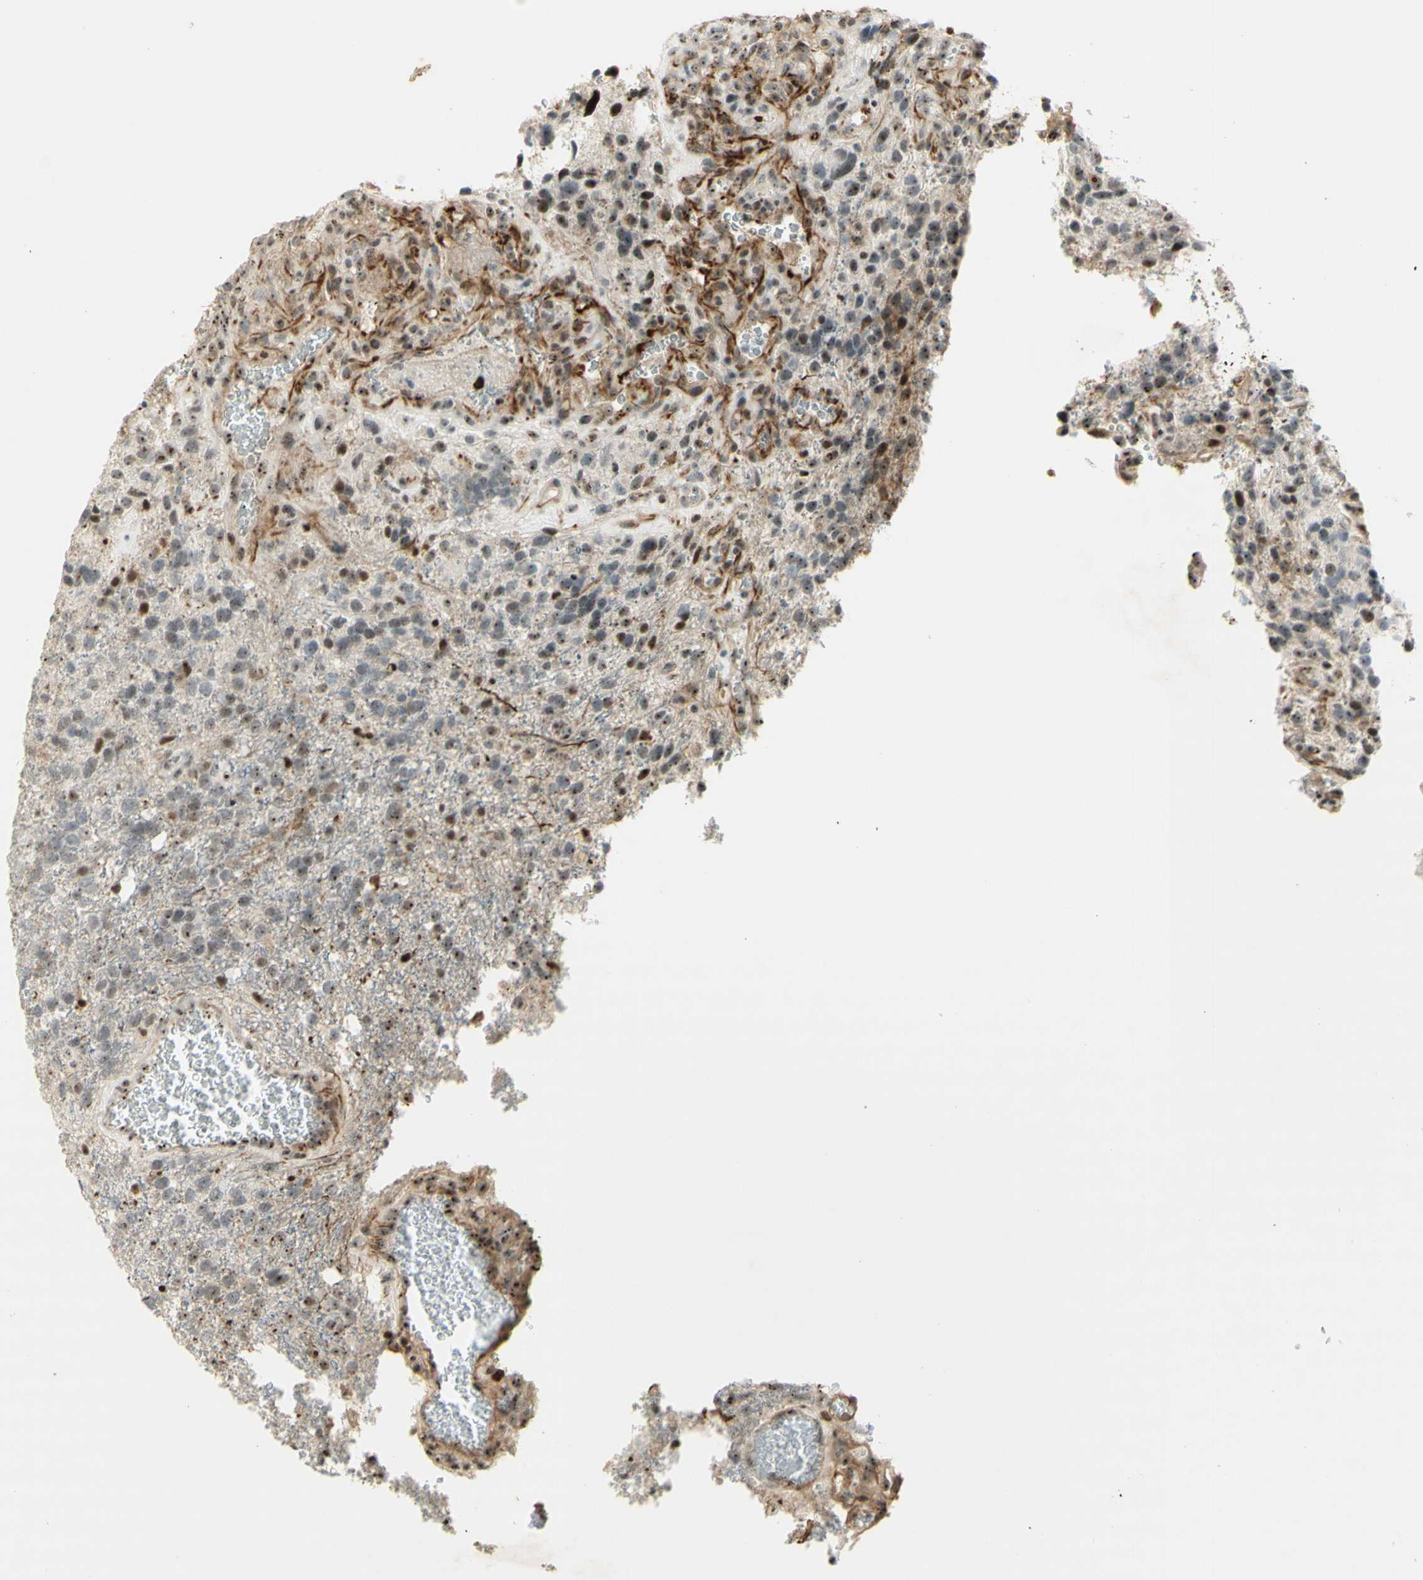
{"staining": {"intensity": "moderate", "quantity": "25%-75%", "location": "cytoplasmic/membranous,nuclear"}, "tissue": "glioma", "cell_type": "Tumor cells", "image_type": "cancer", "snomed": [{"axis": "morphology", "description": "Glioma, malignant, High grade"}, {"axis": "topography", "description": "Brain"}], "caption": "Protein staining of malignant glioma (high-grade) tissue shows moderate cytoplasmic/membranous and nuclear positivity in approximately 25%-75% of tumor cells.", "gene": "IRF1", "patient": {"sex": "female", "age": 58}}